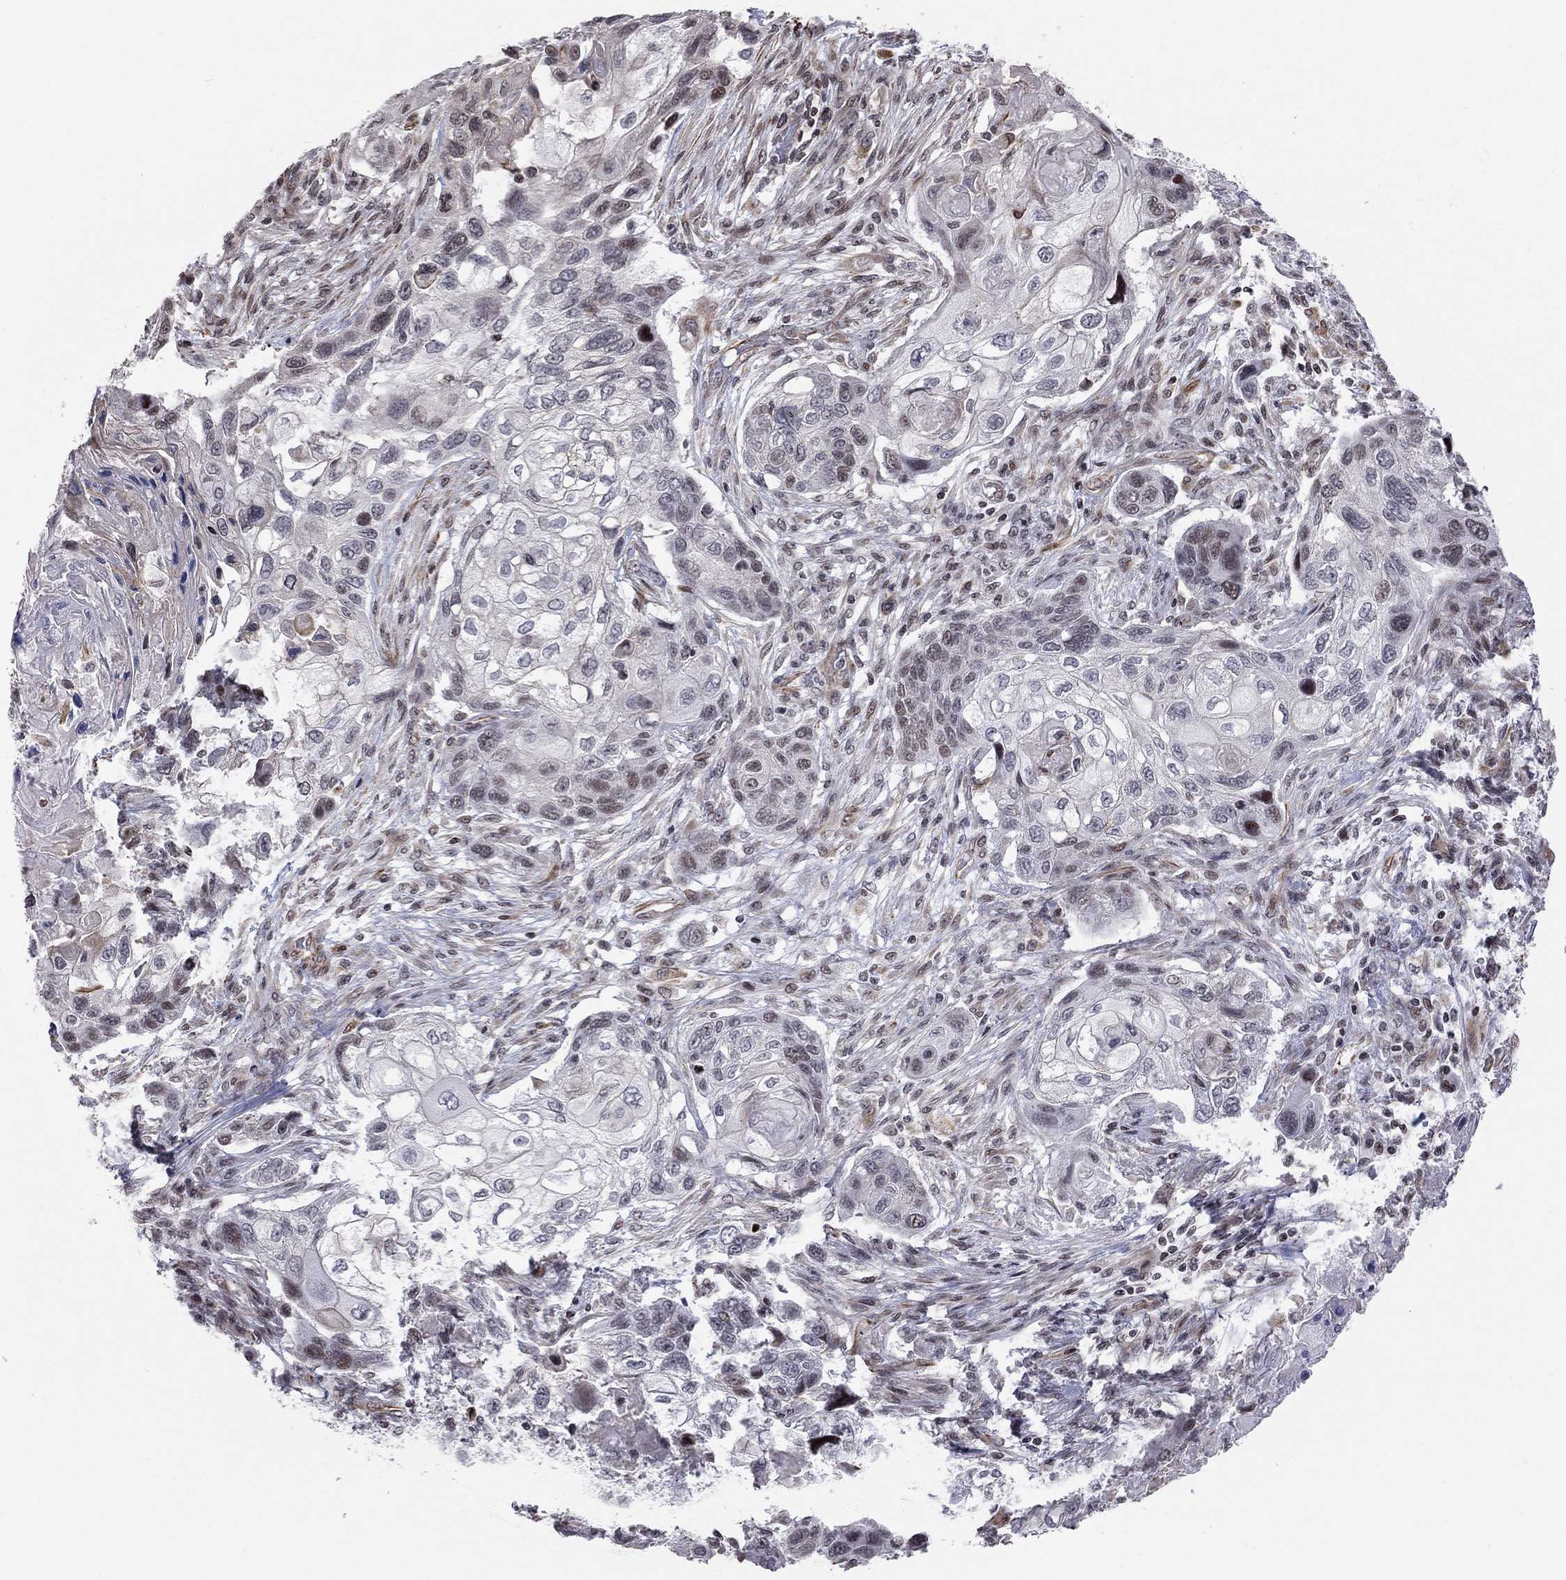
{"staining": {"intensity": "weak", "quantity": "<25%", "location": "nuclear"}, "tissue": "lung cancer", "cell_type": "Tumor cells", "image_type": "cancer", "snomed": [{"axis": "morphology", "description": "Normal tissue, NOS"}, {"axis": "morphology", "description": "Squamous cell carcinoma, NOS"}, {"axis": "topography", "description": "Bronchus"}, {"axis": "topography", "description": "Lung"}], "caption": "Immunohistochemistry of human lung cancer (squamous cell carcinoma) reveals no staining in tumor cells. (Immunohistochemistry (ihc), brightfield microscopy, high magnification).", "gene": "MTNR1B", "patient": {"sex": "male", "age": 69}}